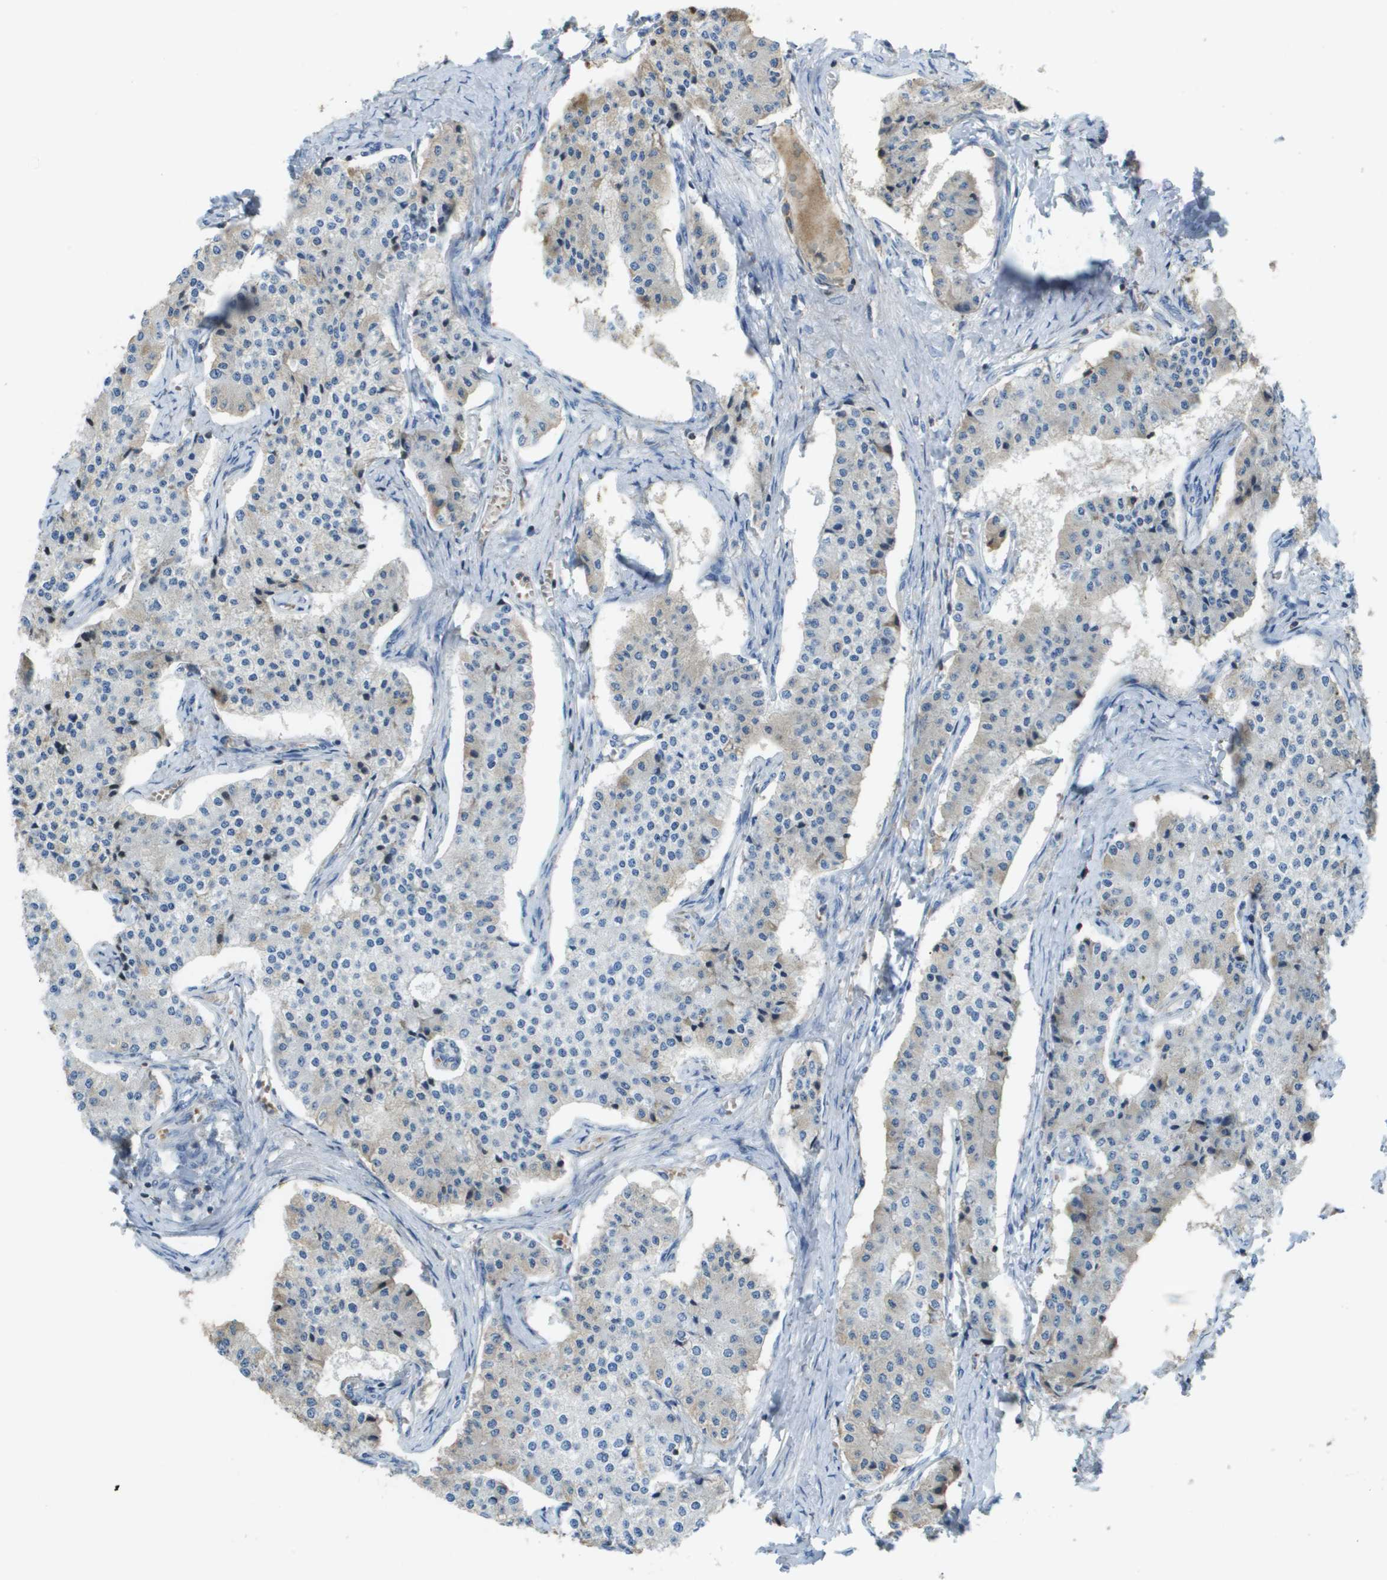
{"staining": {"intensity": "negative", "quantity": "none", "location": "none"}, "tissue": "carcinoid", "cell_type": "Tumor cells", "image_type": "cancer", "snomed": [{"axis": "morphology", "description": "Carcinoid, malignant, NOS"}, {"axis": "topography", "description": "Colon"}], "caption": "A photomicrograph of human carcinoid is negative for staining in tumor cells.", "gene": "APBB1IP", "patient": {"sex": "female", "age": 52}}